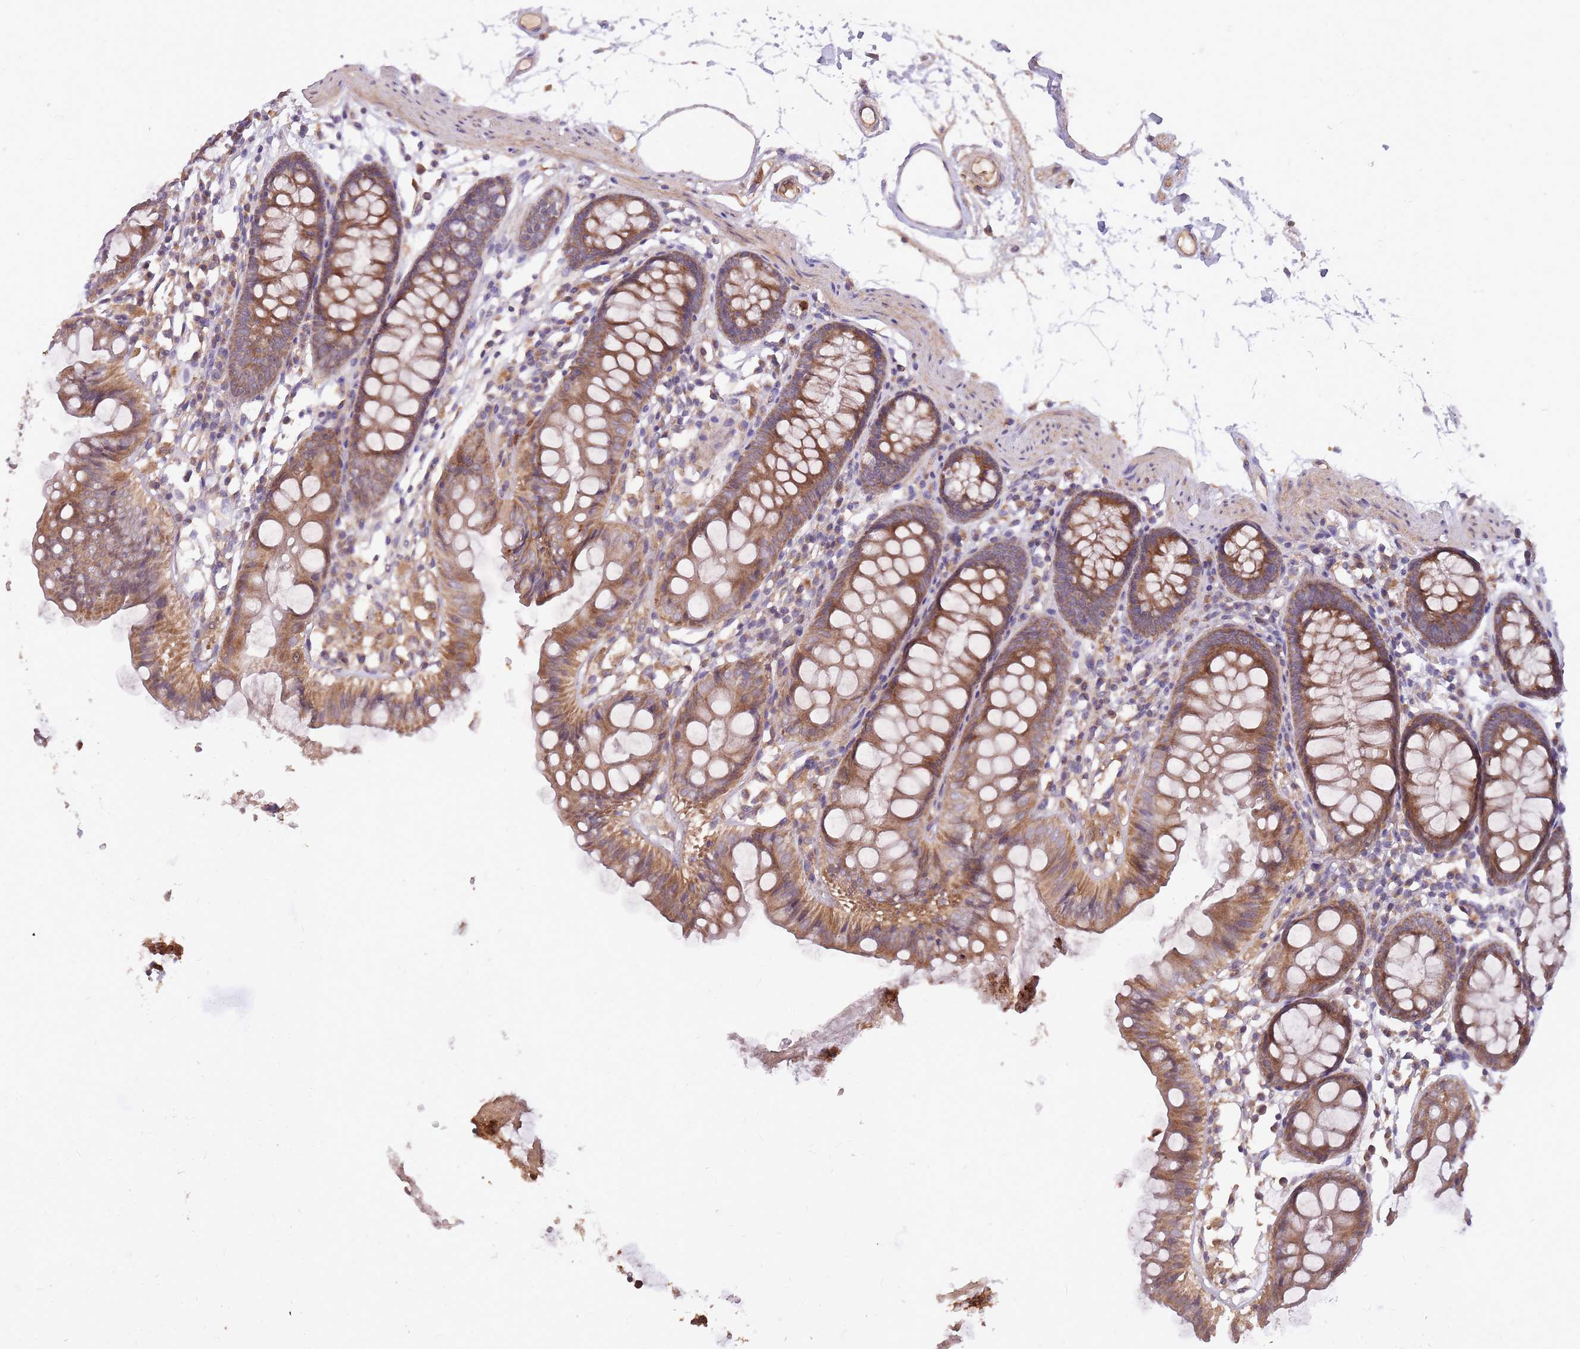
{"staining": {"intensity": "moderate", "quantity": ">75%", "location": "cytoplasmic/membranous"}, "tissue": "colon", "cell_type": "Endothelial cells", "image_type": "normal", "snomed": [{"axis": "morphology", "description": "Normal tissue, NOS"}, {"axis": "topography", "description": "Colon"}], "caption": "Colon stained with IHC shows moderate cytoplasmic/membranous staining in about >75% of endothelial cells. The protein is shown in brown color, while the nuclei are stained blue.", "gene": "IGF2BP2", "patient": {"sex": "female", "age": 84}}